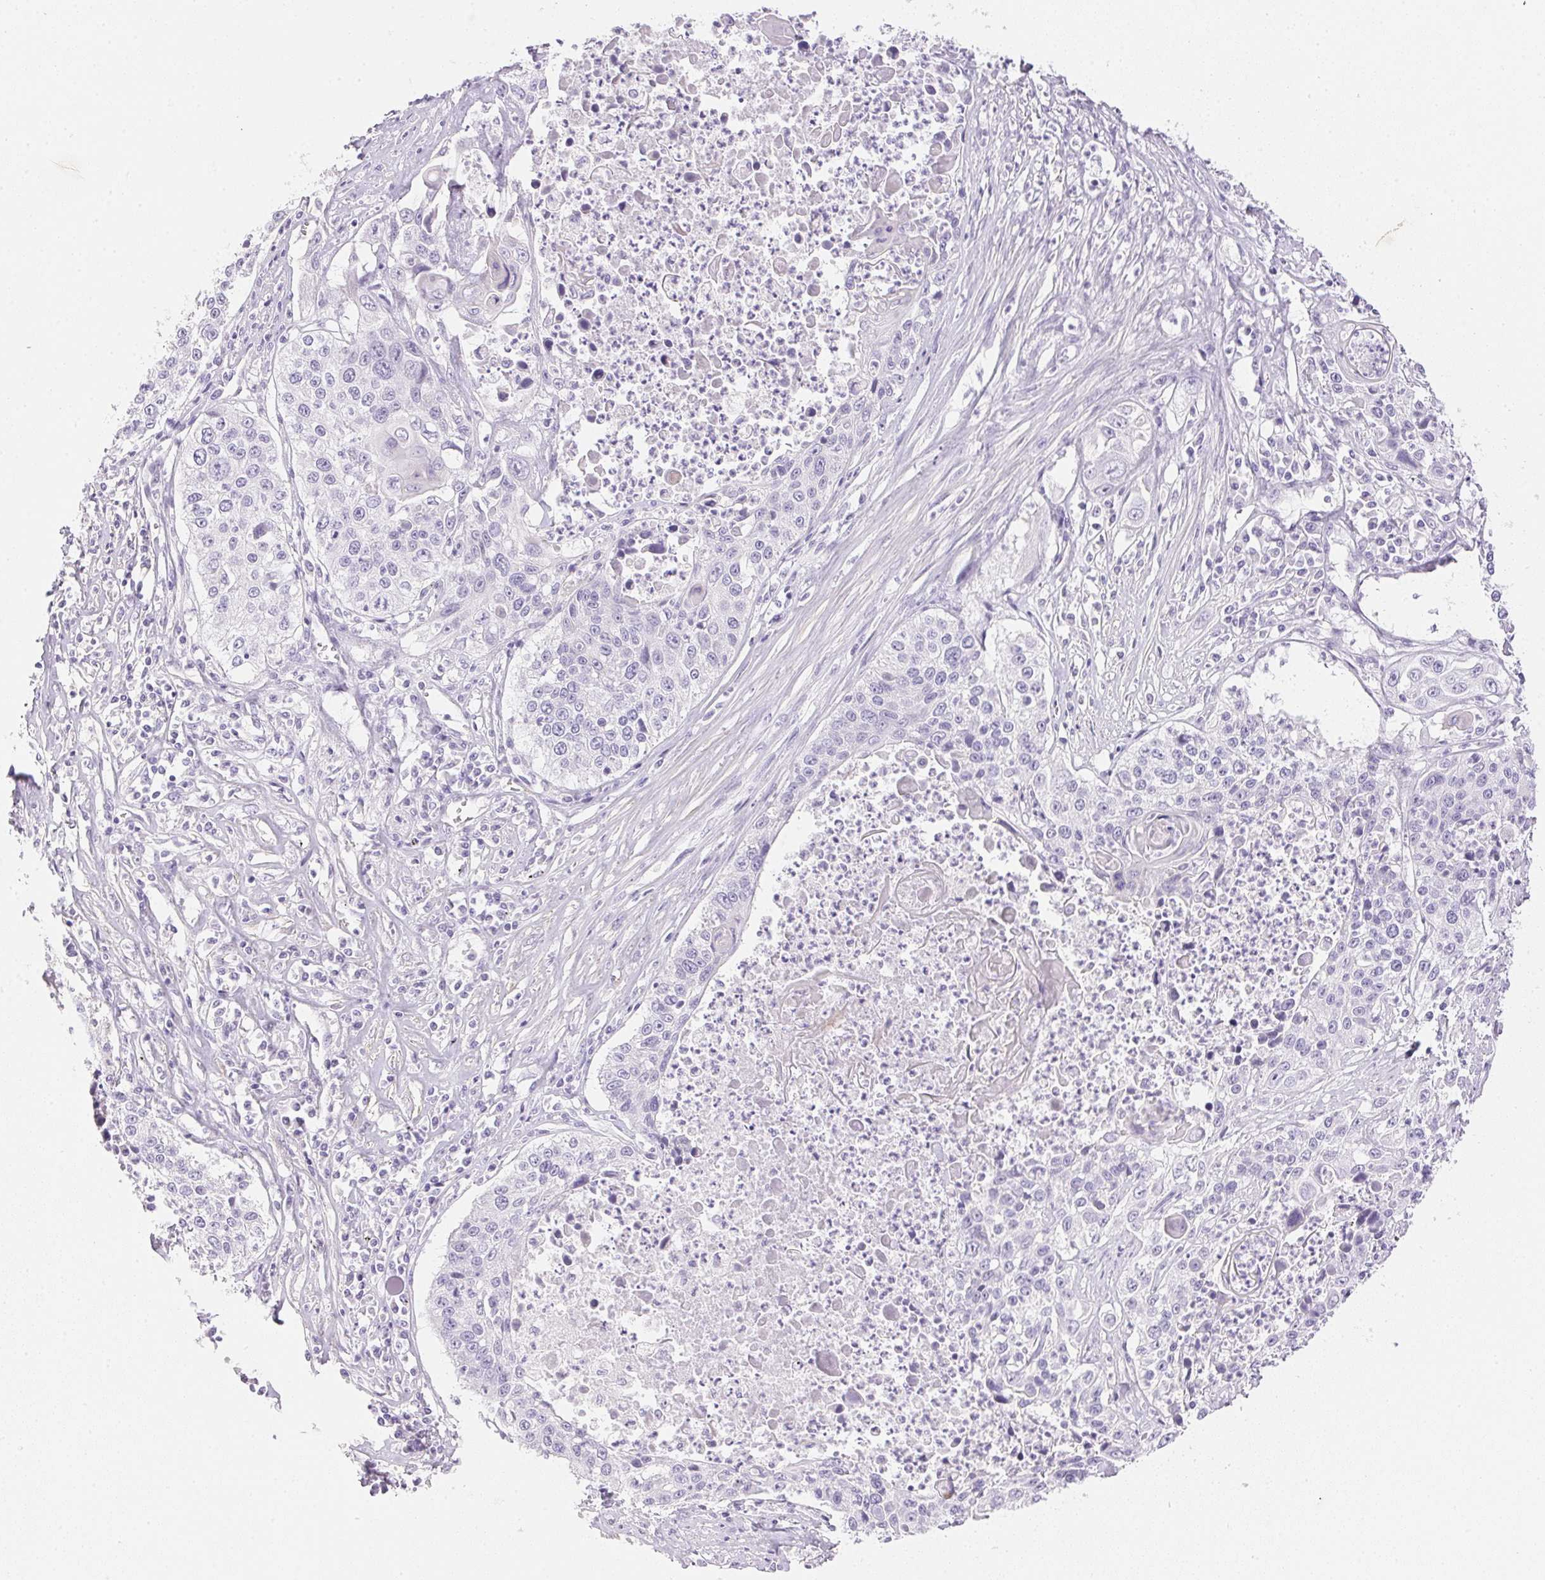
{"staining": {"intensity": "negative", "quantity": "none", "location": "none"}, "tissue": "lung cancer", "cell_type": "Tumor cells", "image_type": "cancer", "snomed": [{"axis": "morphology", "description": "Squamous cell carcinoma, NOS"}, {"axis": "morphology", "description": "Squamous cell carcinoma, metastatic, NOS"}, {"axis": "topography", "description": "Lung"}, {"axis": "topography", "description": "Pleura, NOS"}], "caption": "DAB immunohistochemical staining of squamous cell carcinoma (lung) demonstrates no significant expression in tumor cells.", "gene": "KCNE2", "patient": {"sex": "male", "age": 72}}